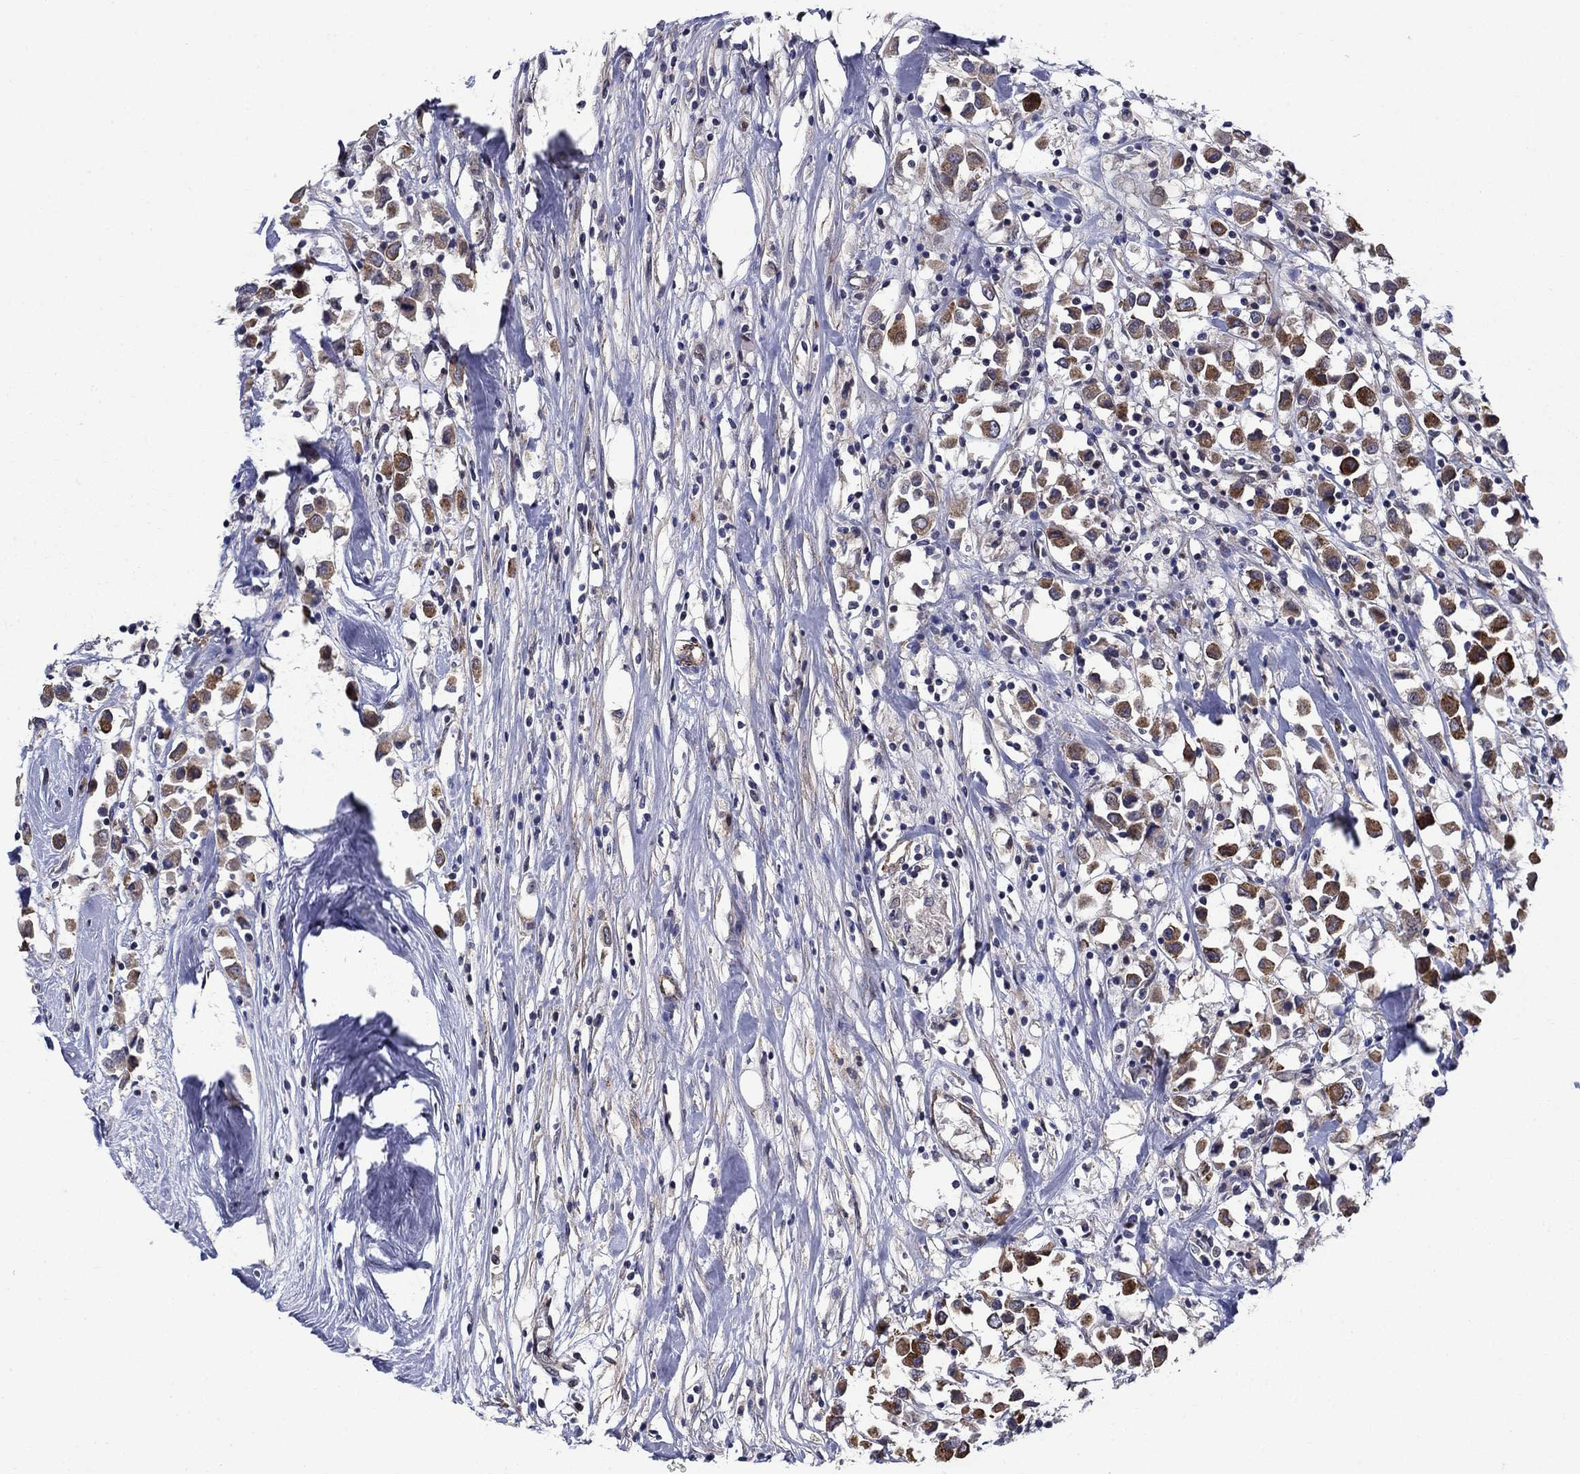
{"staining": {"intensity": "strong", "quantity": ">75%", "location": "cytoplasmic/membranous"}, "tissue": "breast cancer", "cell_type": "Tumor cells", "image_type": "cancer", "snomed": [{"axis": "morphology", "description": "Duct carcinoma"}, {"axis": "topography", "description": "Breast"}], "caption": "The photomicrograph displays staining of breast cancer (invasive ductal carcinoma), revealing strong cytoplasmic/membranous protein positivity (brown color) within tumor cells. Ihc stains the protein in brown and the nuclei are stained blue.", "gene": "SLC7A1", "patient": {"sex": "female", "age": 61}}